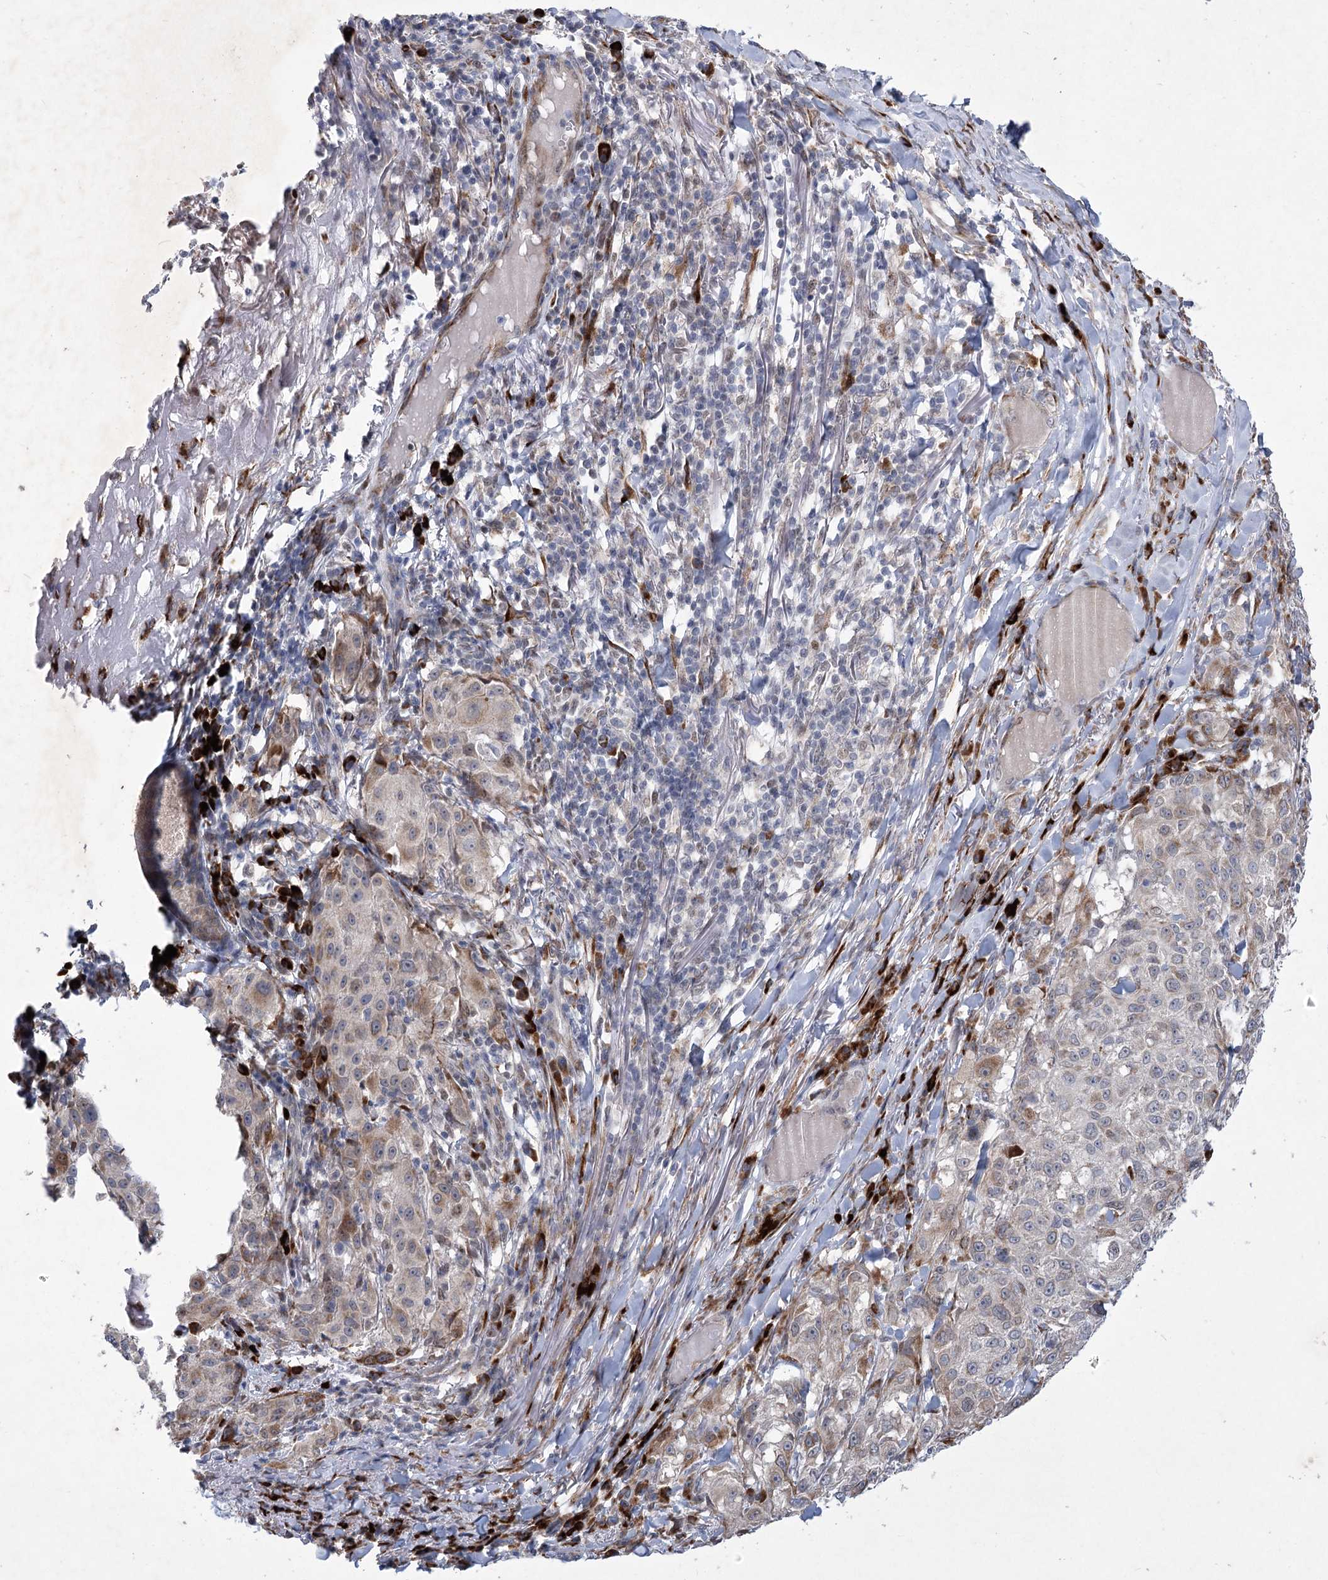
{"staining": {"intensity": "negative", "quantity": "none", "location": "none"}, "tissue": "melanoma", "cell_type": "Tumor cells", "image_type": "cancer", "snomed": [{"axis": "morphology", "description": "Necrosis, NOS"}, {"axis": "morphology", "description": "Malignant melanoma, NOS"}, {"axis": "topography", "description": "Skin"}], "caption": "A photomicrograph of human melanoma is negative for staining in tumor cells. (DAB (3,3'-diaminobenzidine) immunohistochemistry (IHC) with hematoxylin counter stain).", "gene": "GCNT4", "patient": {"sex": "female", "age": 87}}